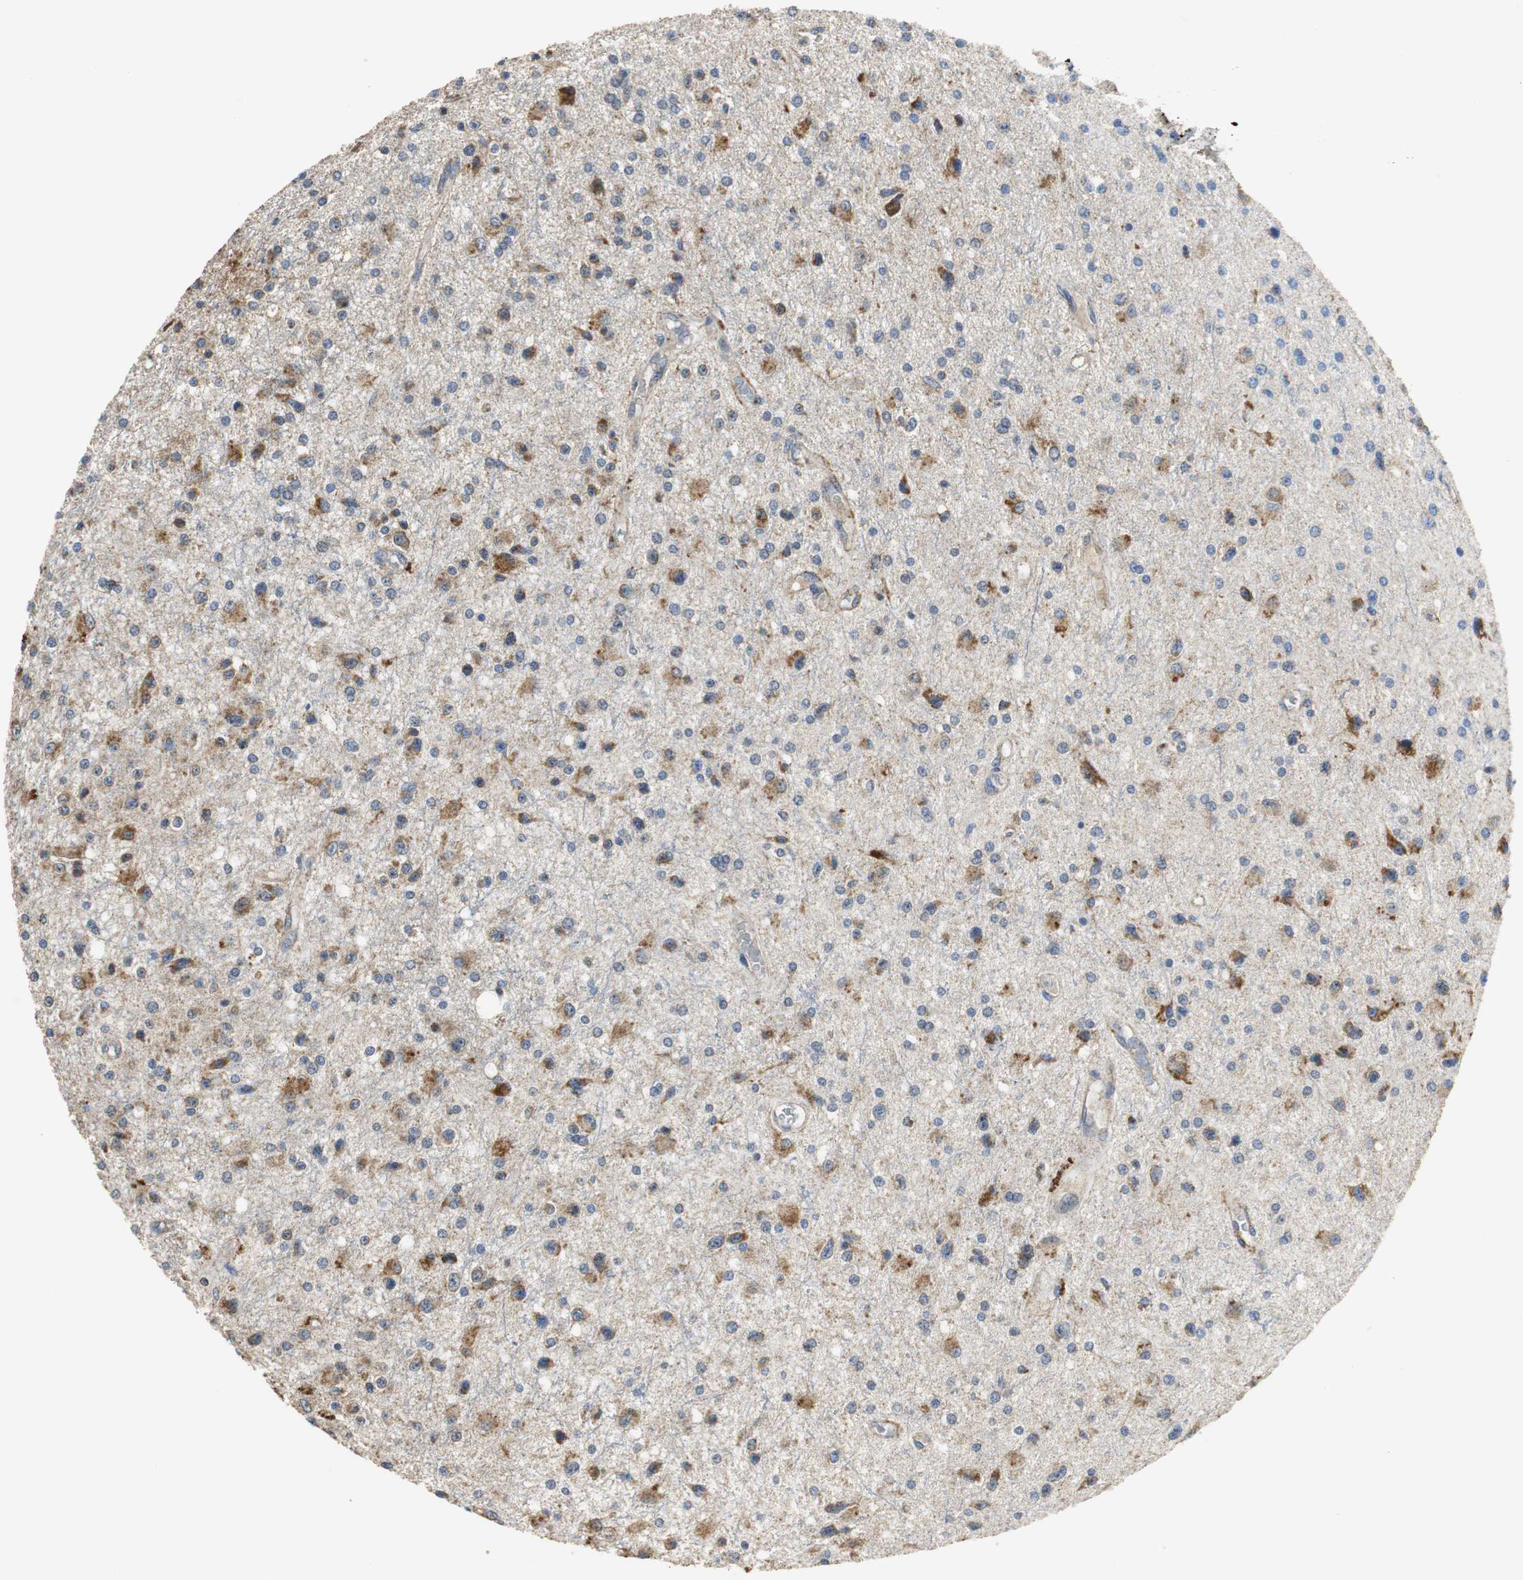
{"staining": {"intensity": "weak", "quantity": "25%-75%", "location": "cytoplasmic/membranous"}, "tissue": "glioma", "cell_type": "Tumor cells", "image_type": "cancer", "snomed": [{"axis": "morphology", "description": "Glioma, malignant, Low grade"}, {"axis": "topography", "description": "Brain"}], "caption": "A brown stain highlights weak cytoplasmic/membranous positivity of a protein in human malignant low-grade glioma tumor cells. (Stains: DAB in brown, nuclei in blue, Microscopy: brightfield microscopy at high magnification).", "gene": "NNT", "patient": {"sex": "male", "age": 58}}